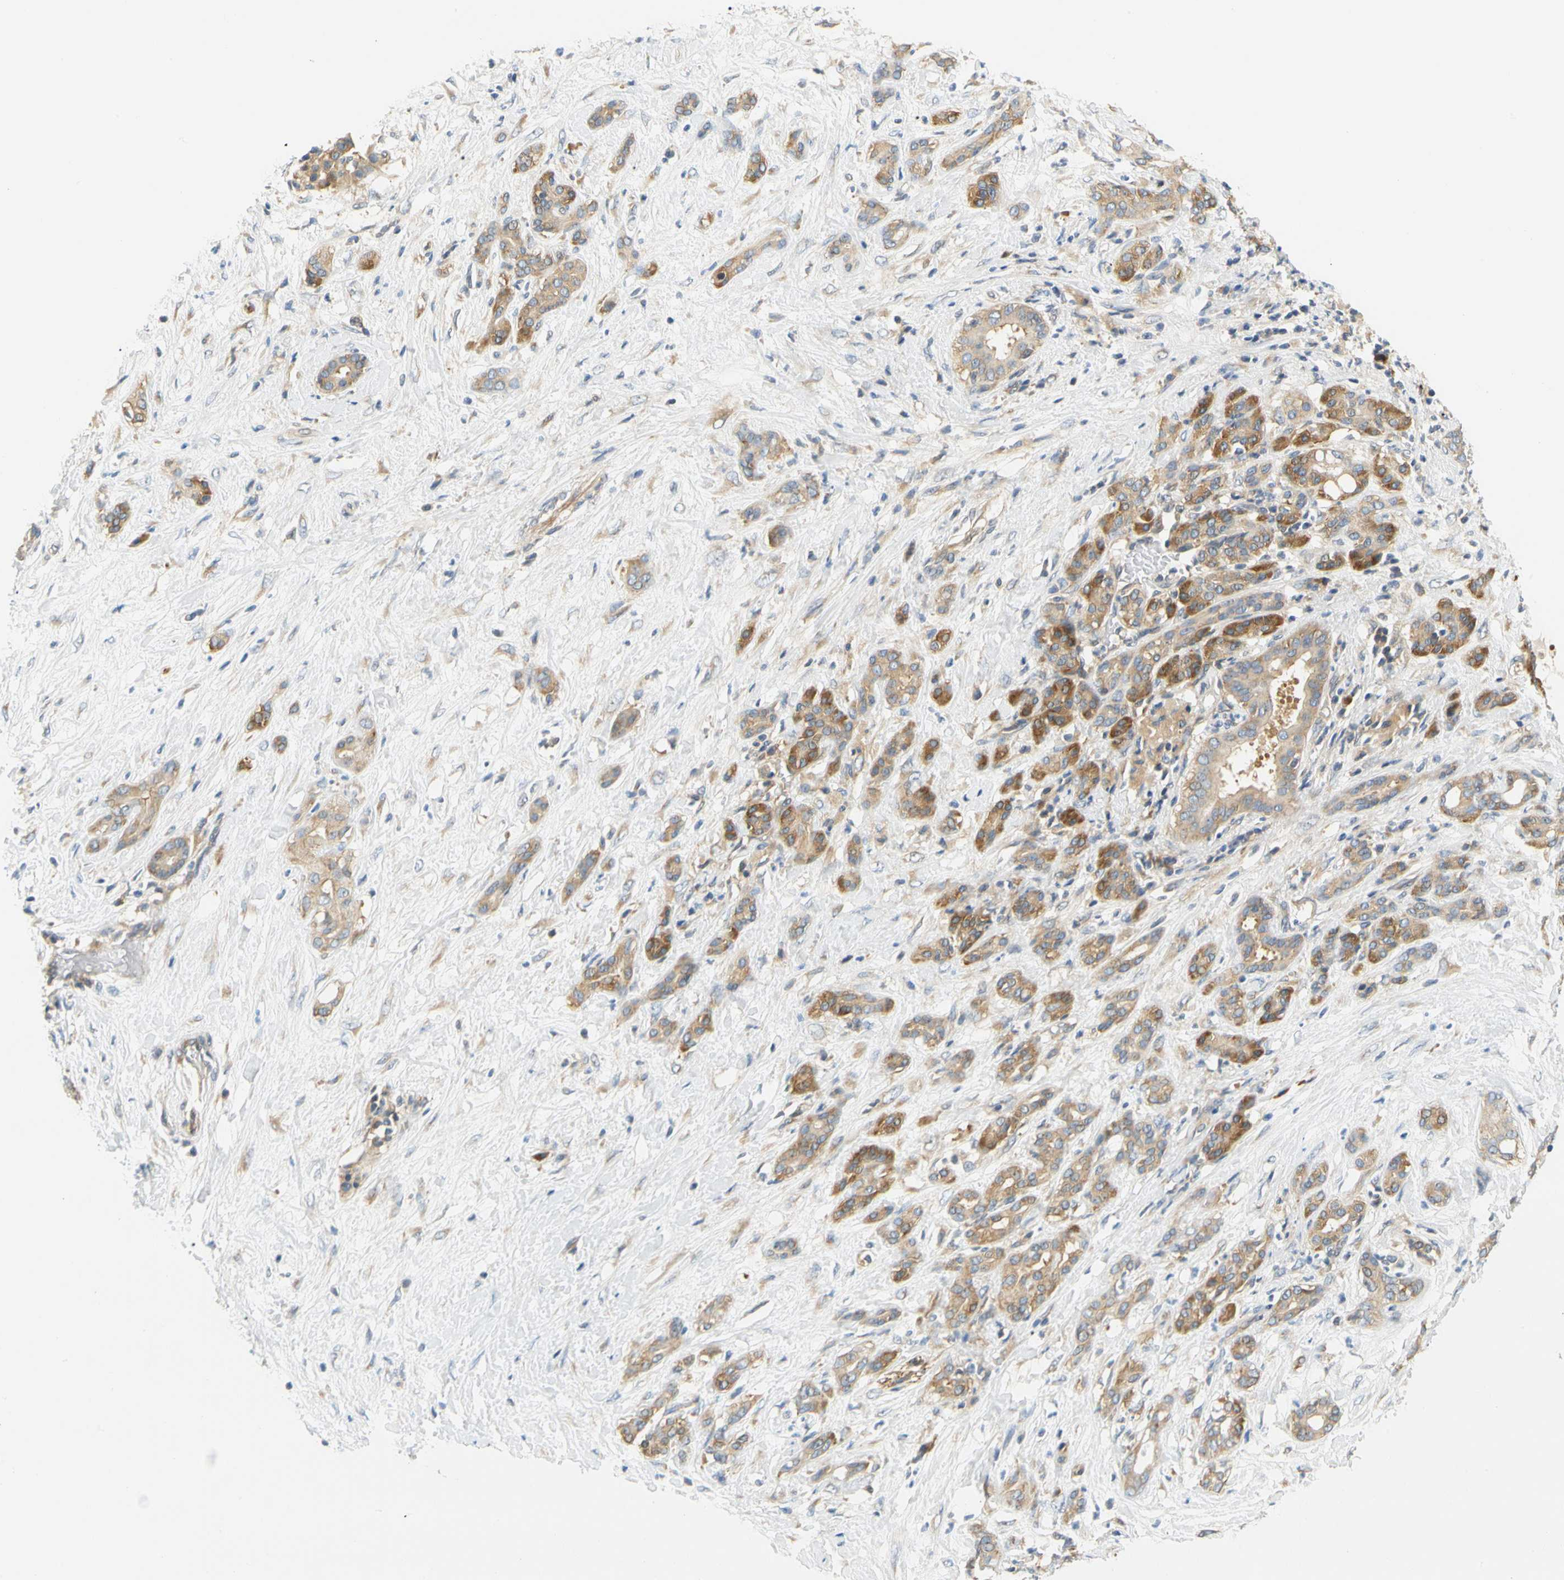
{"staining": {"intensity": "moderate", "quantity": ">75%", "location": "cytoplasmic/membranous"}, "tissue": "pancreatic cancer", "cell_type": "Tumor cells", "image_type": "cancer", "snomed": [{"axis": "morphology", "description": "Adenocarcinoma, NOS"}, {"axis": "topography", "description": "Pancreas"}], "caption": "Protein staining by IHC shows moderate cytoplasmic/membranous expression in about >75% of tumor cells in pancreatic adenocarcinoma.", "gene": "LRRC47", "patient": {"sex": "male", "age": 41}}